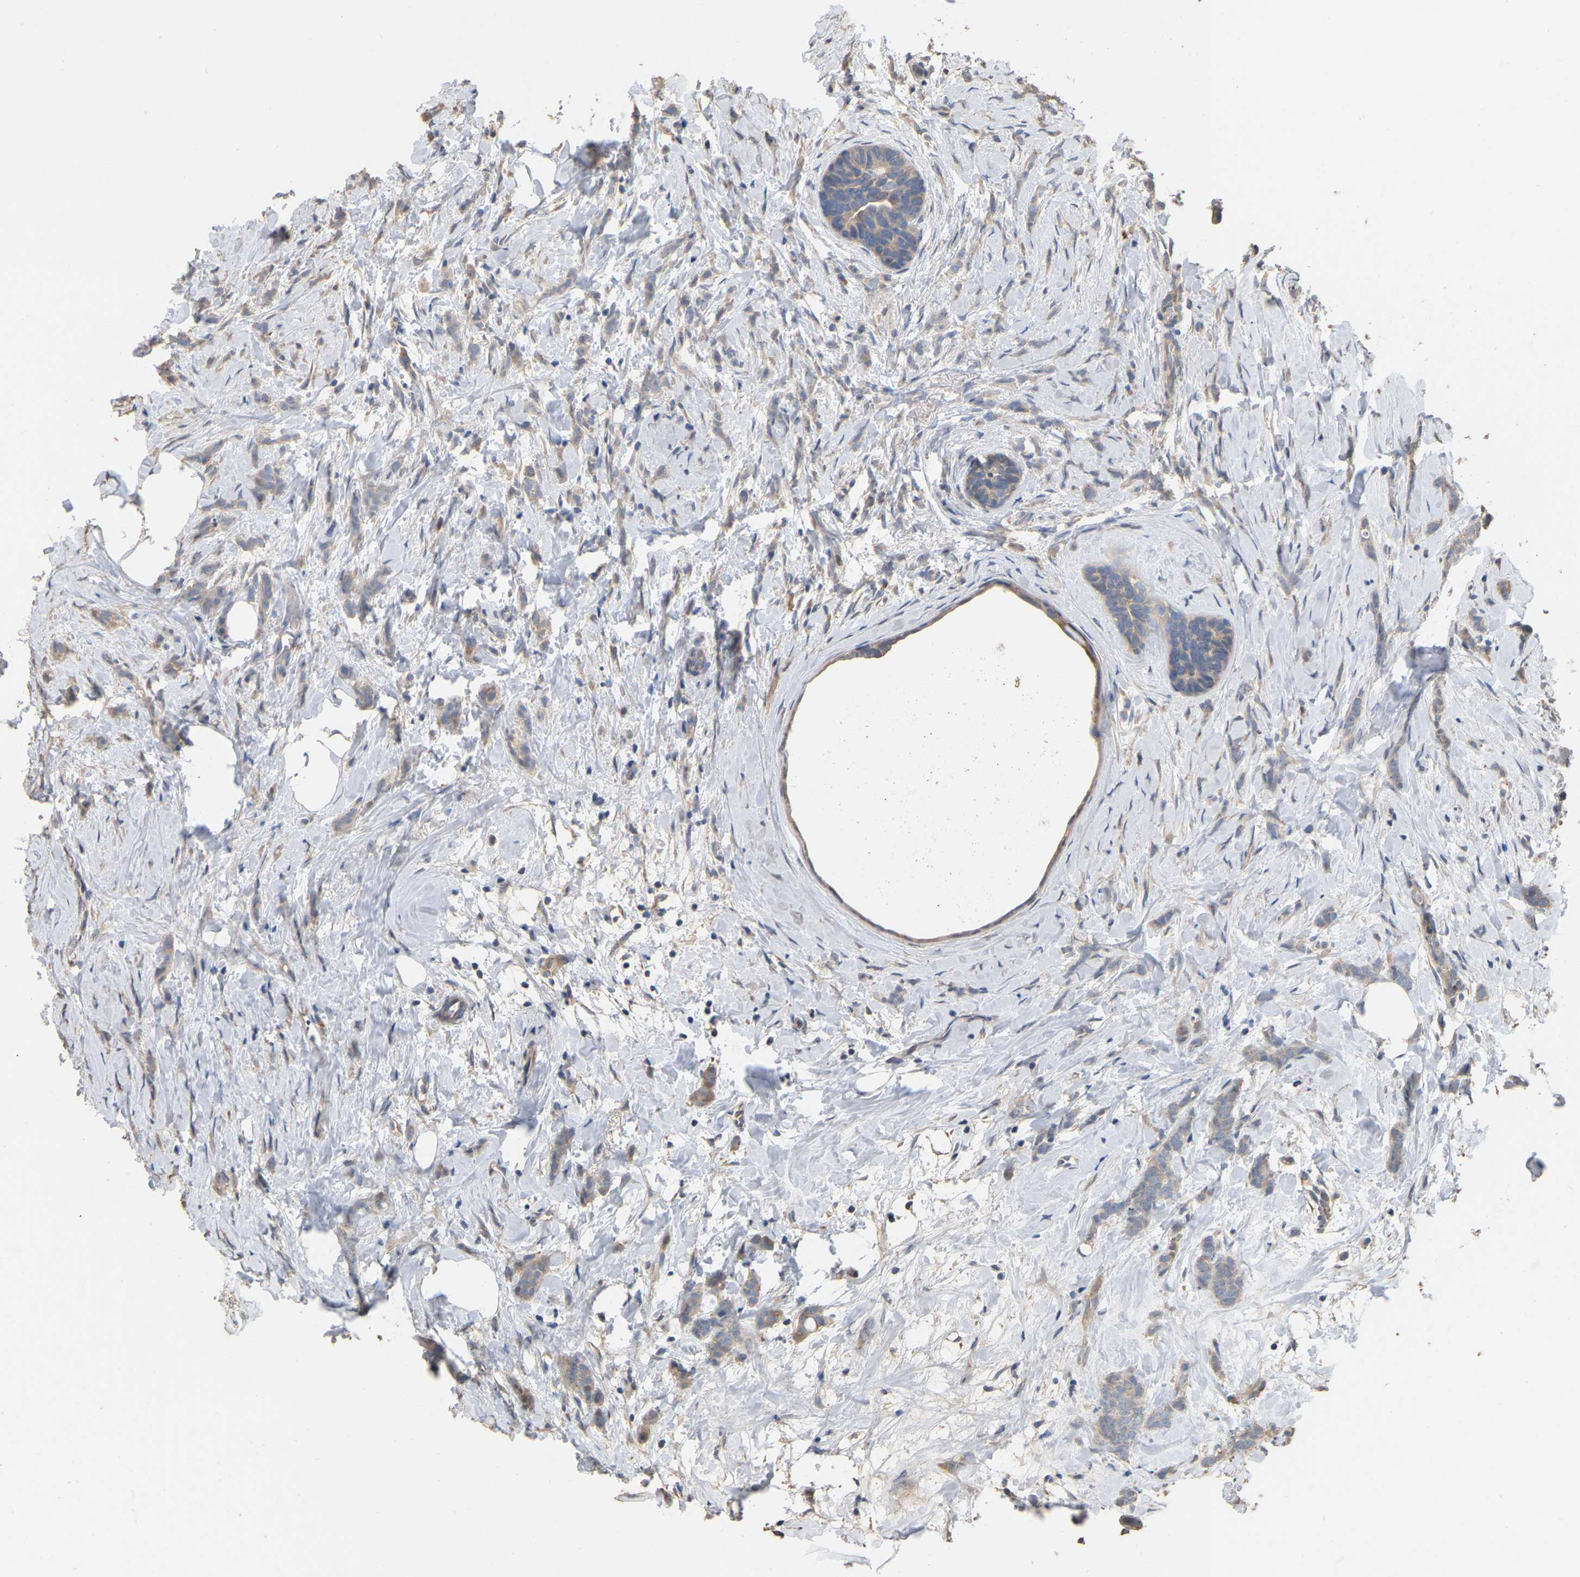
{"staining": {"intensity": "weak", "quantity": ">75%", "location": "cytoplasmic/membranous"}, "tissue": "breast cancer", "cell_type": "Tumor cells", "image_type": "cancer", "snomed": [{"axis": "morphology", "description": "Lobular carcinoma, in situ"}, {"axis": "morphology", "description": "Lobular carcinoma"}, {"axis": "topography", "description": "Breast"}], "caption": "IHC of human breast cancer displays low levels of weak cytoplasmic/membranous expression in approximately >75% of tumor cells. The staining is performed using DAB brown chromogen to label protein expression. The nuclei are counter-stained blue using hematoxylin.", "gene": "NCS1", "patient": {"sex": "female", "age": 41}}